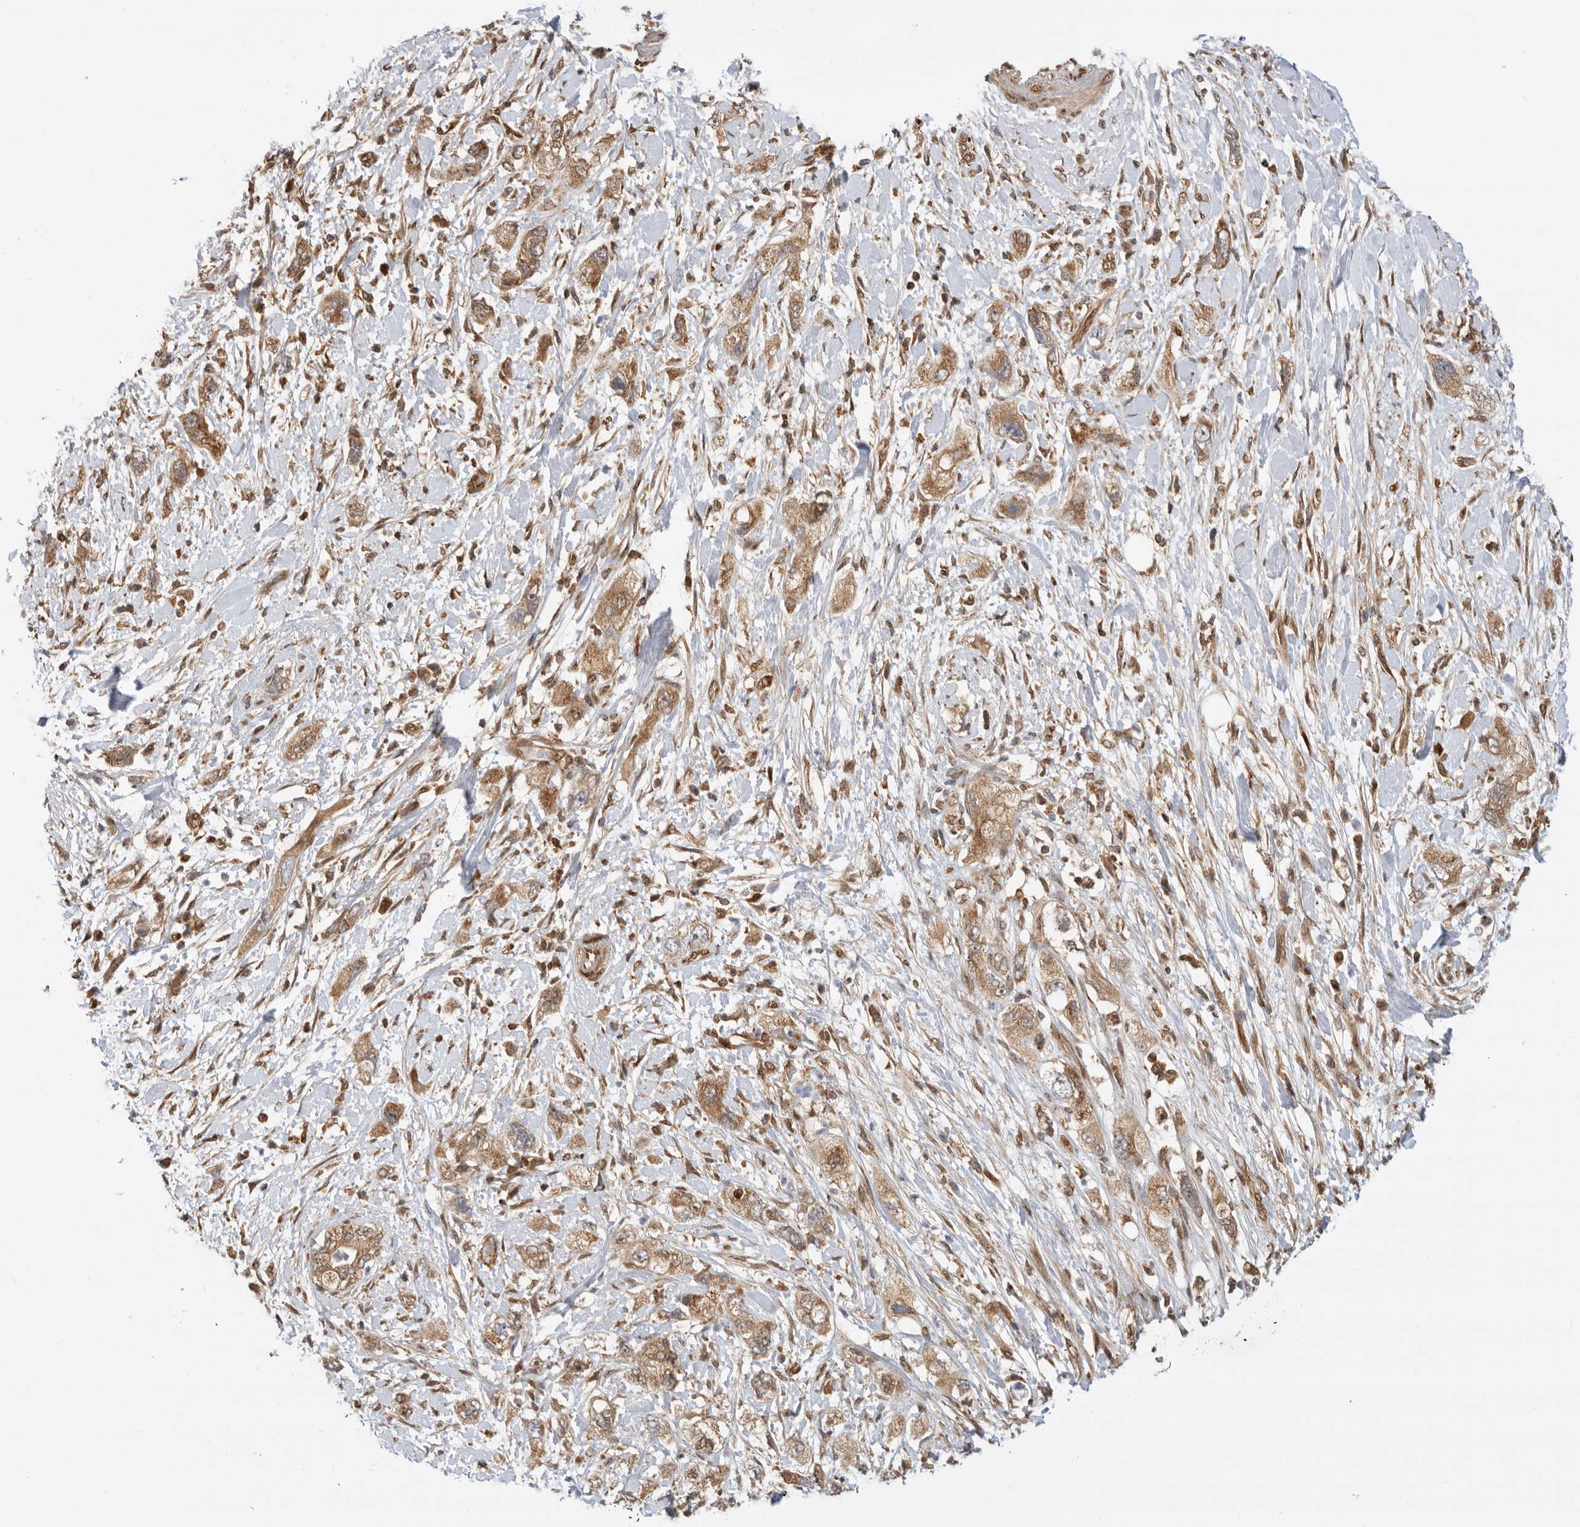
{"staining": {"intensity": "moderate", "quantity": ">75%", "location": "cytoplasmic/membranous"}, "tissue": "pancreatic cancer", "cell_type": "Tumor cells", "image_type": "cancer", "snomed": [{"axis": "morphology", "description": "Adenocarcinoma, NOS"}, {"axis": "topography", "description": "Pancreas"}], "caption": "Pancreatic cancer (adenocarcinoma) stained with DAB immunohistochemistry demonstrates medium levels of moderate cytoplasmic/membranous staining in about >75% of tumor cells.", "gene": "DCAF8", "patient": {"sex": "female", "age": 73}}